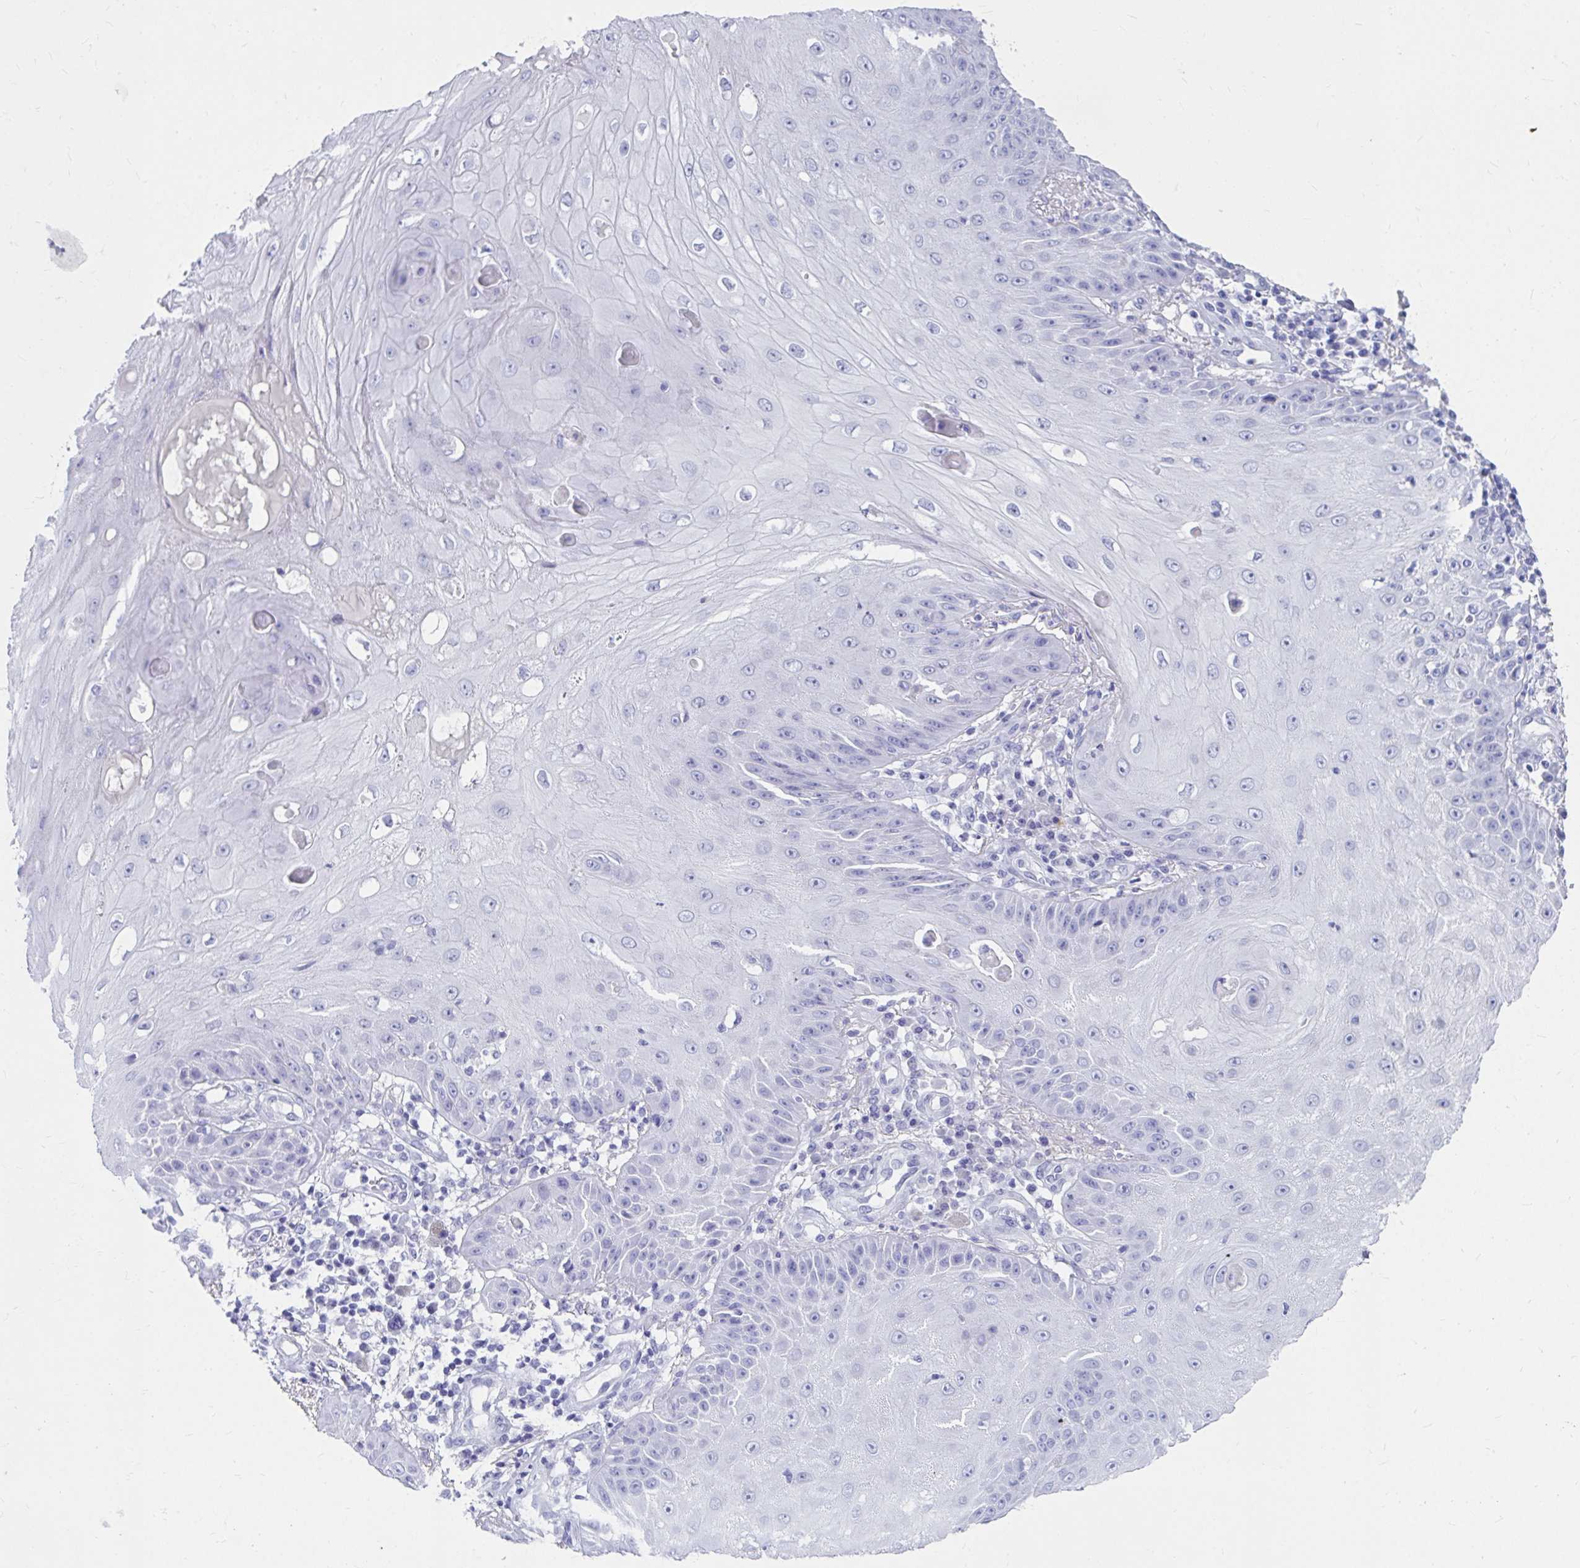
{"staining": {"intensity": "negative", "quantity": "none", "location": "none"}, "tissue": "skin cancer", "cell_type": "Tumor cells", "image_type": "cancer", "snomed": [{"axis": "morphology", "description": "Squamous cell carcinoma, NOS"}, {"axis": "topography", "description": "Skin"}], "caption": "The immunohistochemistry micrograph has no significant expression in tumor cells of skin cancer (squamous cell carcinoma) tissue.", "gene": "DPEP3", "patient": {"sex": "male", "age": 70}}